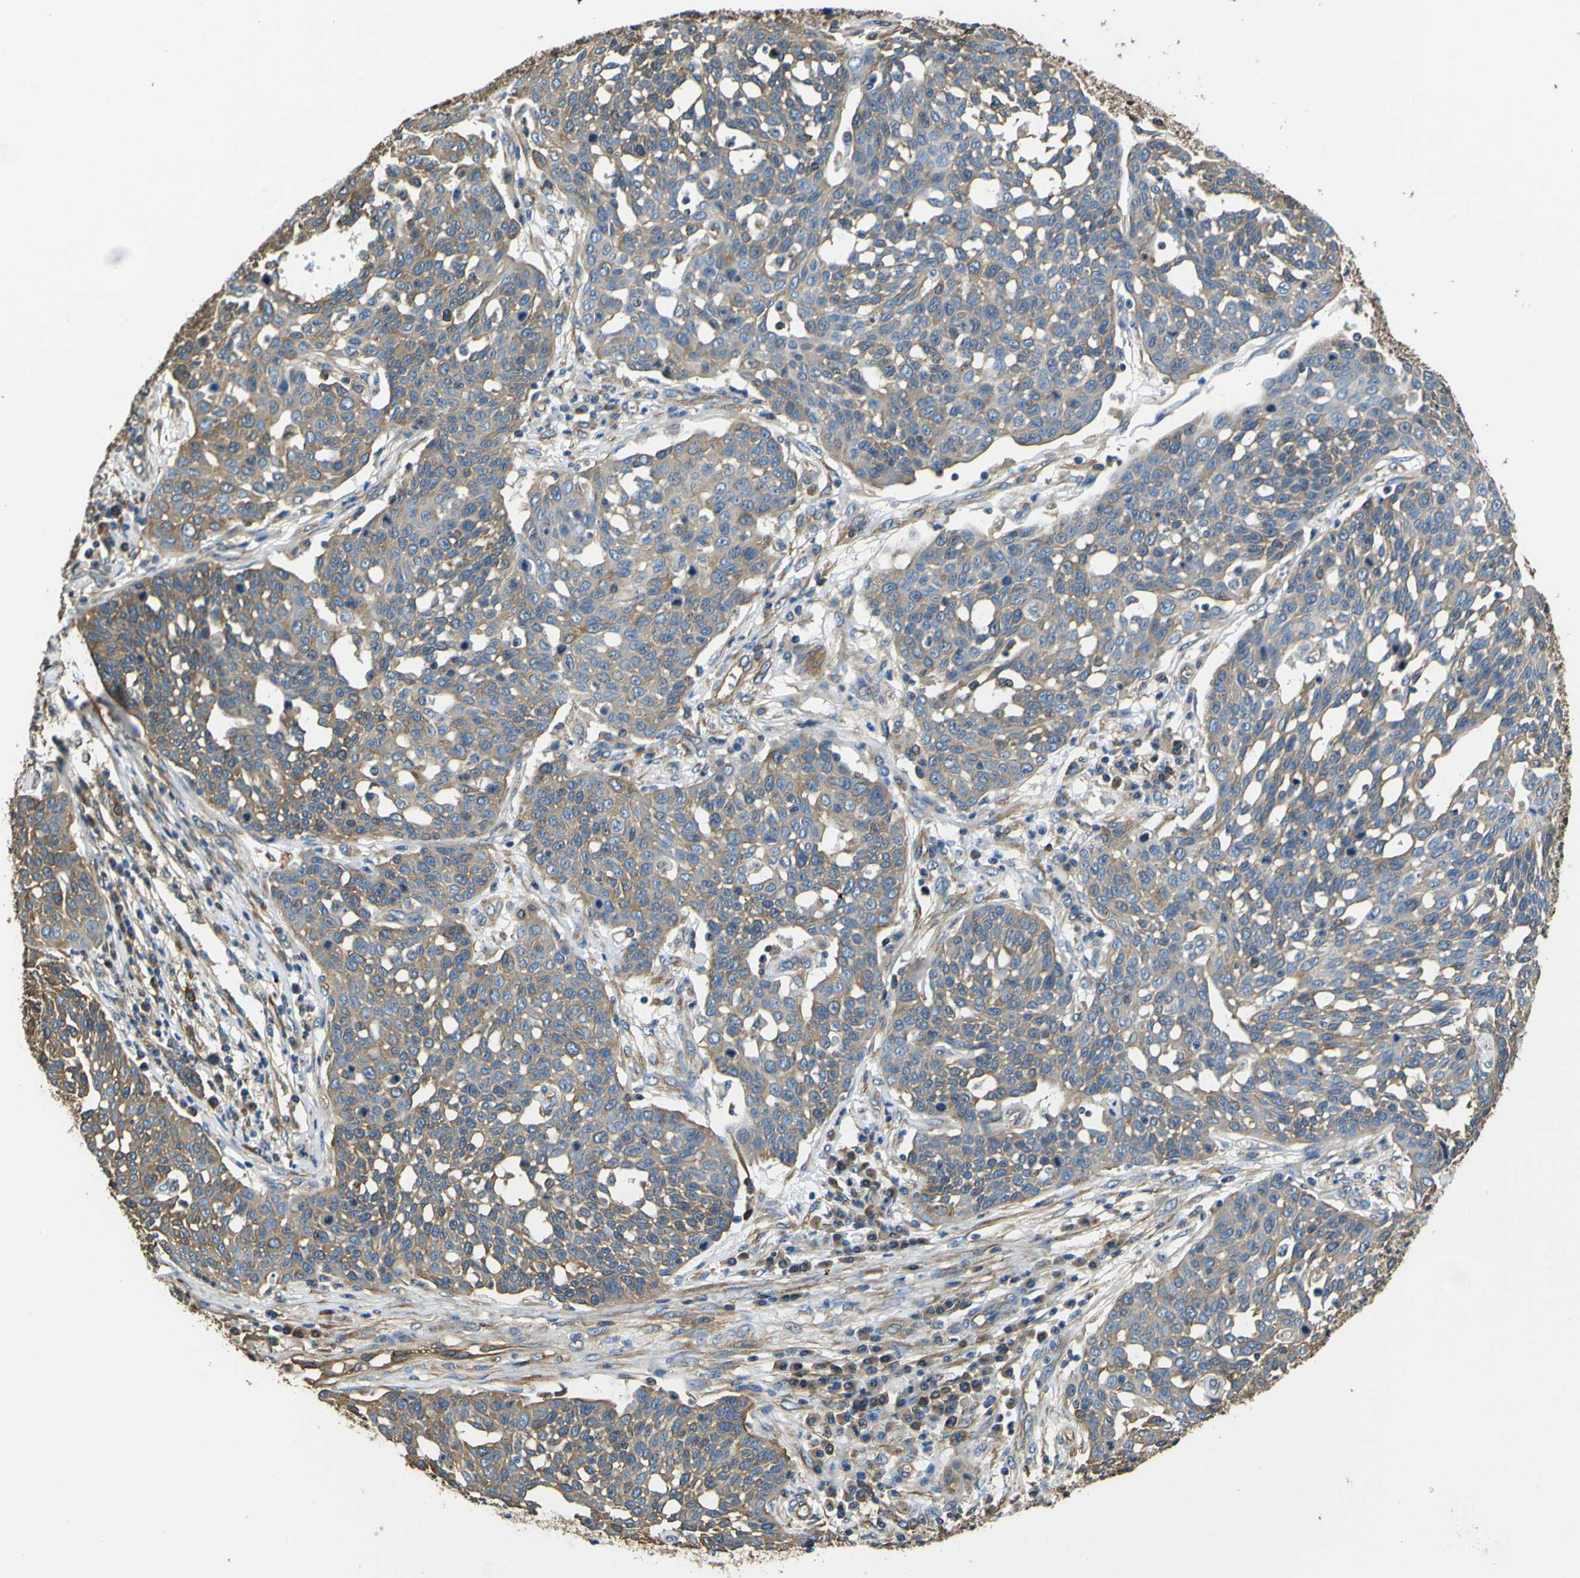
{"staining": {"intensity": "weak", "quantity": ">75%", "location": "cytoplasmic/membranous"}, "tissue": "cervical cancer", "cell_type": "Tumor cells", "image_type": "cancer", "snomed": [{"axis": "morphology", "description": "Squamous cell carcinoma, NOS"}, {"axis": "topography", "description": "Cervix"}], "caption": "Squamous cell carcinoma (cervical) stained for a protein (brown) exhibits weak cytoplasmic/membranous positive staining in approximately >75% of tumor cells.", "gene": "TUBB", "patient": {"sex": "female", "age": 34}}